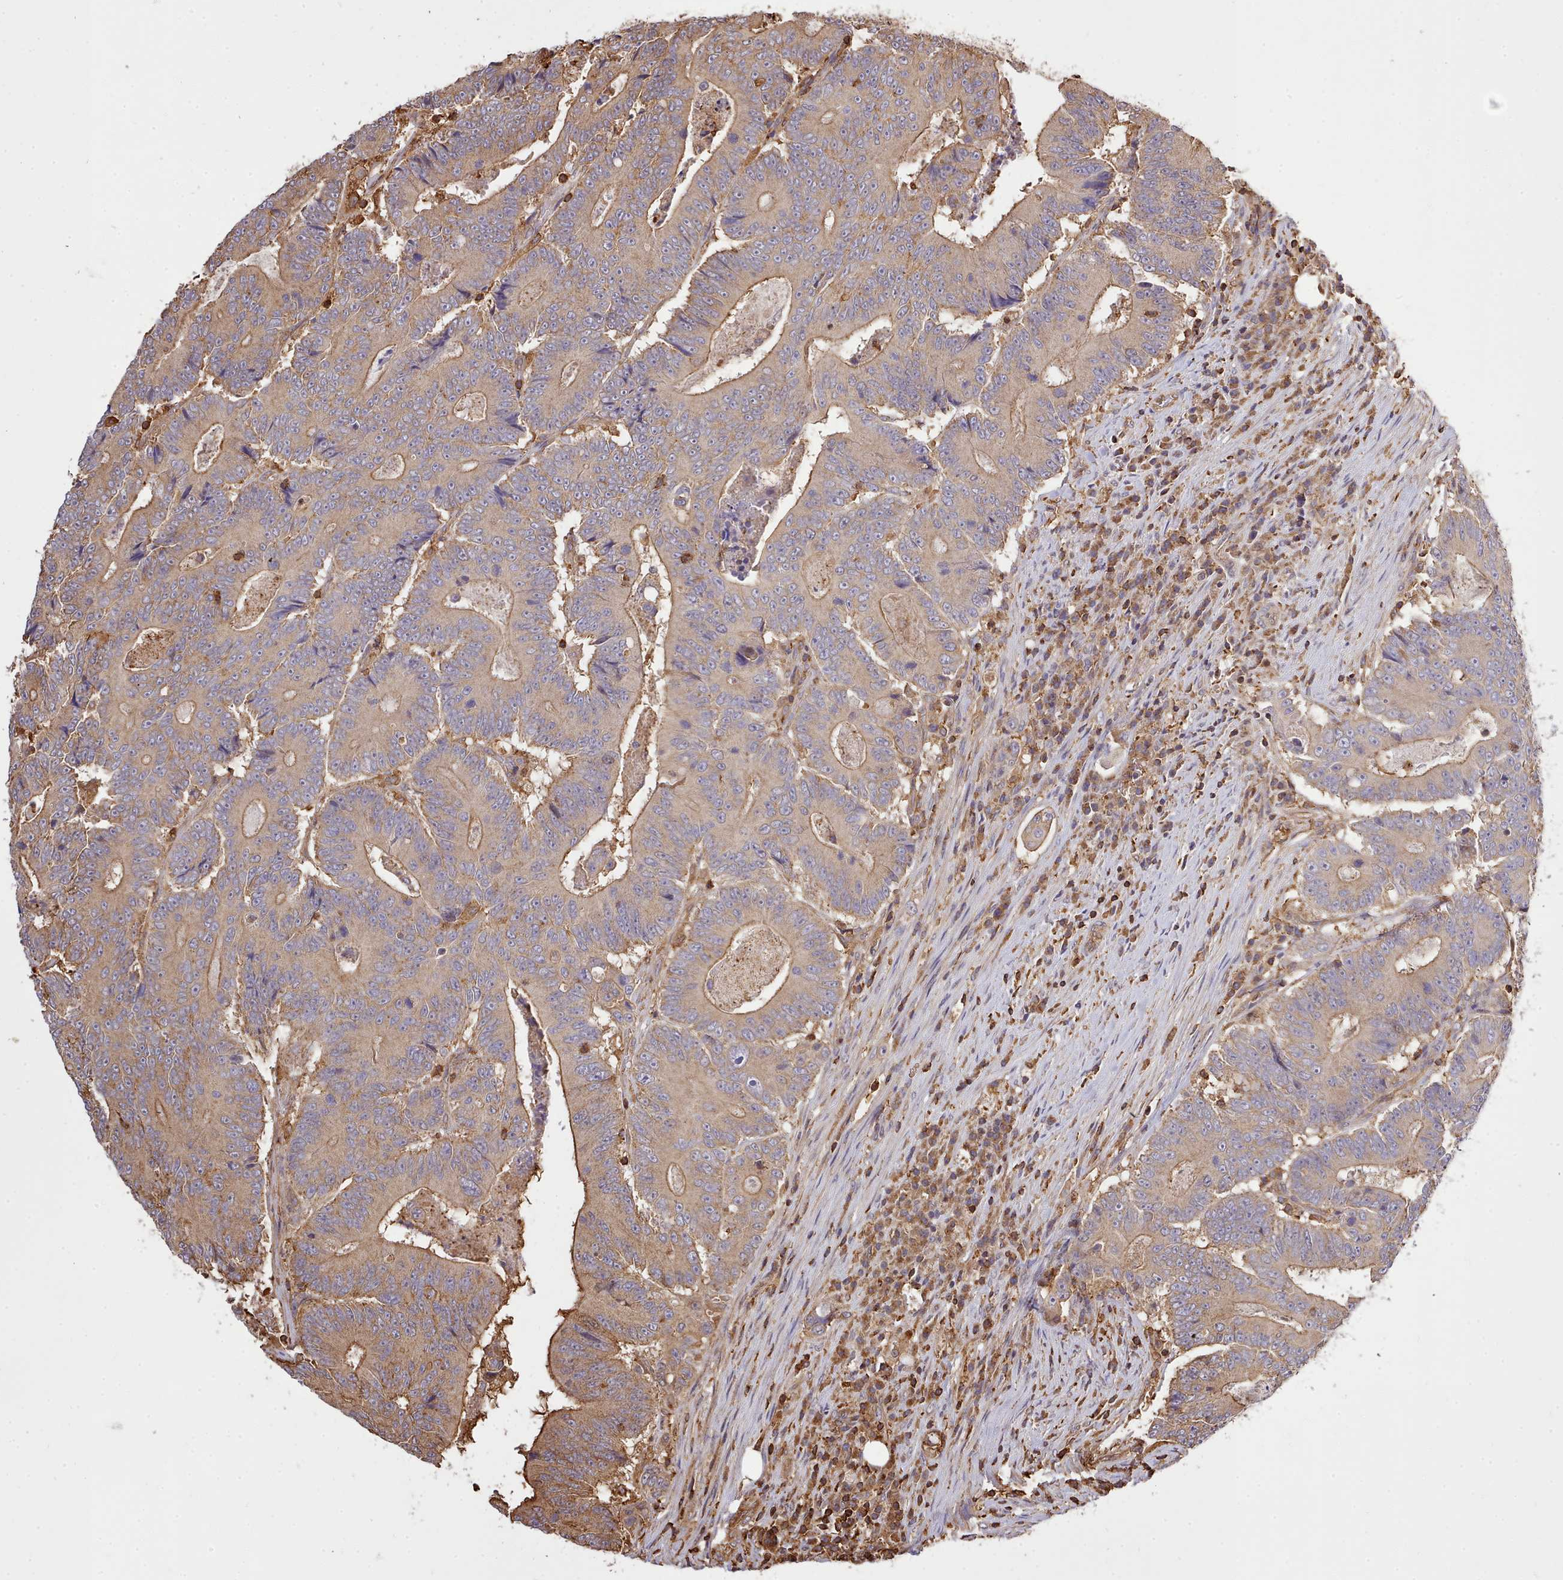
{"staining": {"intensity": "moderate", "quantity": ">75%", "location": "cytoplasmic/membranous"}, "tissue": "colorectal cancer", "cell_type": "Tumor cells", "image_type": "cancer", "snomed": [{"axis": "morphology", "description": "Adenocarcinoma, NOS"}, {"axis": "topography", "description": "Colon"}], "caption": "Protein expression analysis of adenocarcinoma (colorectal) demonstrates moderate cytoplasmic/membranous expression in about >75% of tumor cells. The staining was performed using DAB (3,3'-diaminobenzidine), with brown indicating positive protein expression. Nuclei are stained blue with hematoxylin.", "gene": "CAPZA1", "patient": {"sex": "male", "age": 83}}